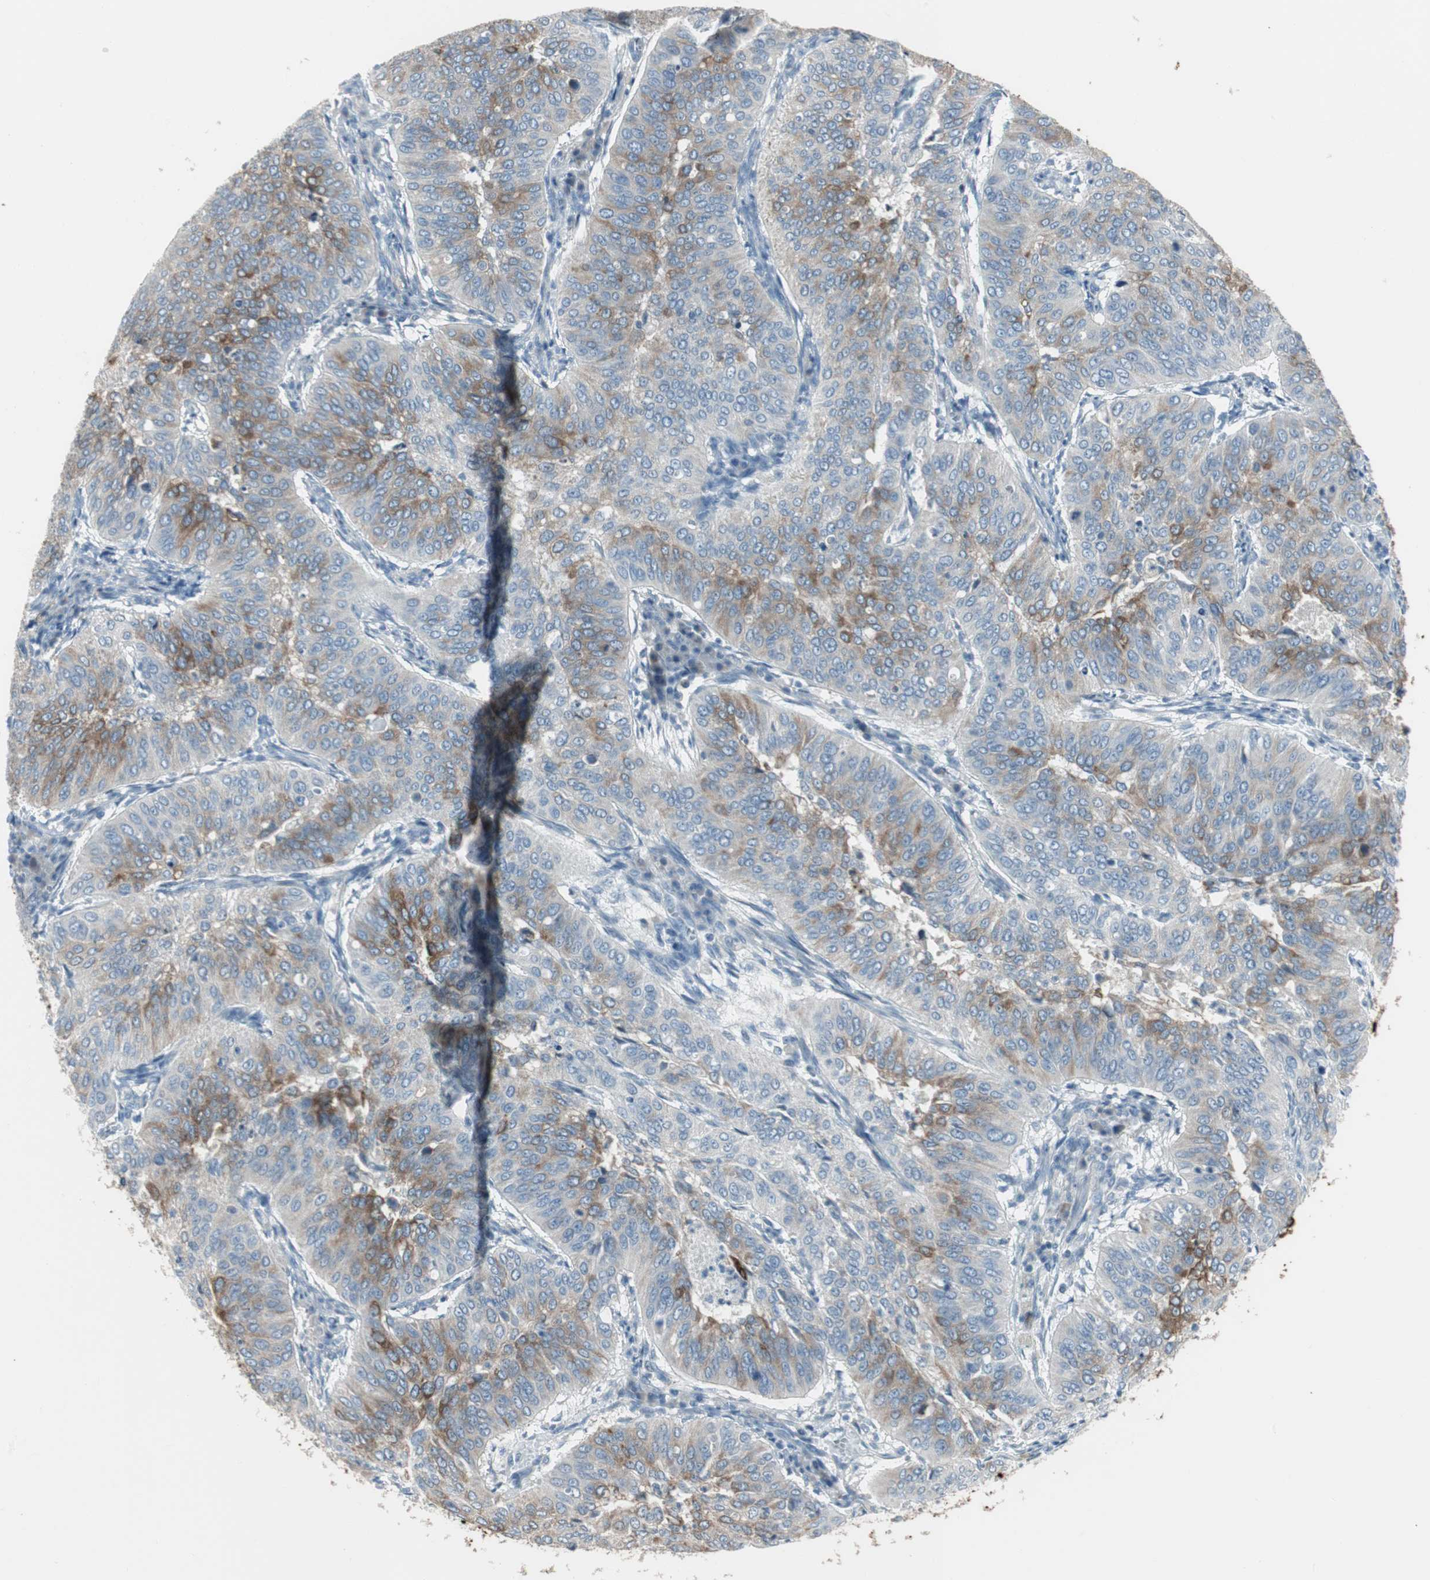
{"staining": {"intensity": "moderate", "quantity": "<25%", "location": "cytoplasmic/membranous"}, "tissue": "cervical cancer", "cell_type": "Tumor cells", "image_type": "cancer", "snomed": [{"axis": "morphology", "description": "Normal tissue, NOS"}, {"axis": "morphology", "description": "Squamous cell carcinoma, NOS"}, {"axis": "topography", "description": "Cervix"}], "caption": "A high-resolution photomicrograph shows immunohistochemistry (IHC) staining of cervical cancer (squamous cell carcinoma), which displays moderate cytoplasmic/membranous staining in approximately <25% of tumor cells.", "gene": "AGR2", "patient": {"sex": "female", "age": 39}}